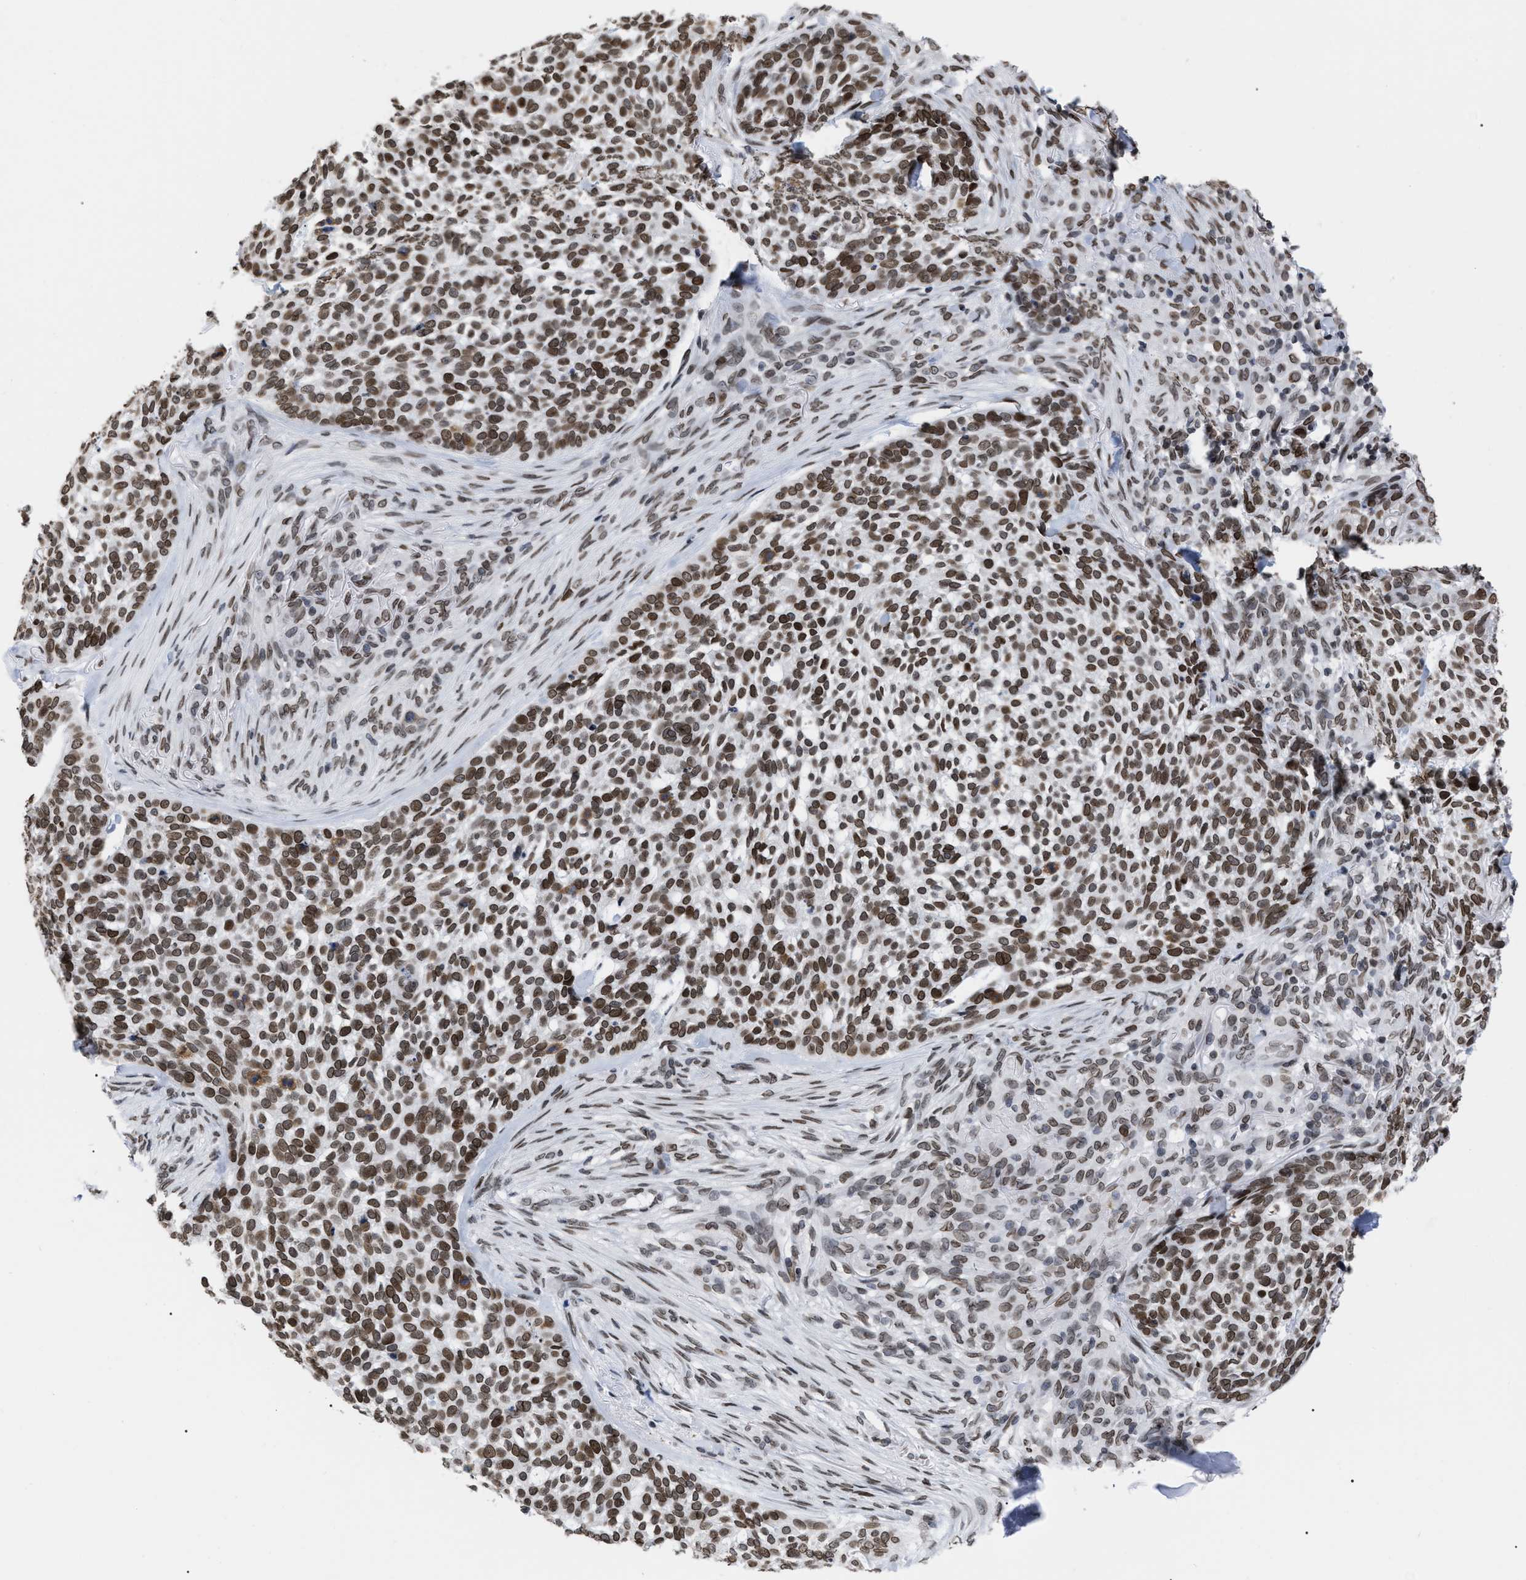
{"staining": {"intensity": "moderate", "quantity": ">75%", "location": "cytoplasmic/membranous,nuclear"}, "tissue": "skin cancer", "cell_type": "Tumor cells", "image_type": "cancer", "snomed": [{"axis": "morphology", "description": "Basal cell carcinoma"}, {"axis": "topography", "description": "Skin"}], "caption": "Basal cell carcinoma (skin) stained with immunohistochemistry (IHC) reveals moderate cytoplasmic/membranous and nuclear expression in about >75% of tumor cells. The staining was performed using DAB (3,3'-diaminobenzidine) to visualize the protein expression in brown, while the nuclei were stained in blue with hematoxylin (Magnification: 20x).", "gene": "TPR", "patient": {"sex": "female", "age": 64}}